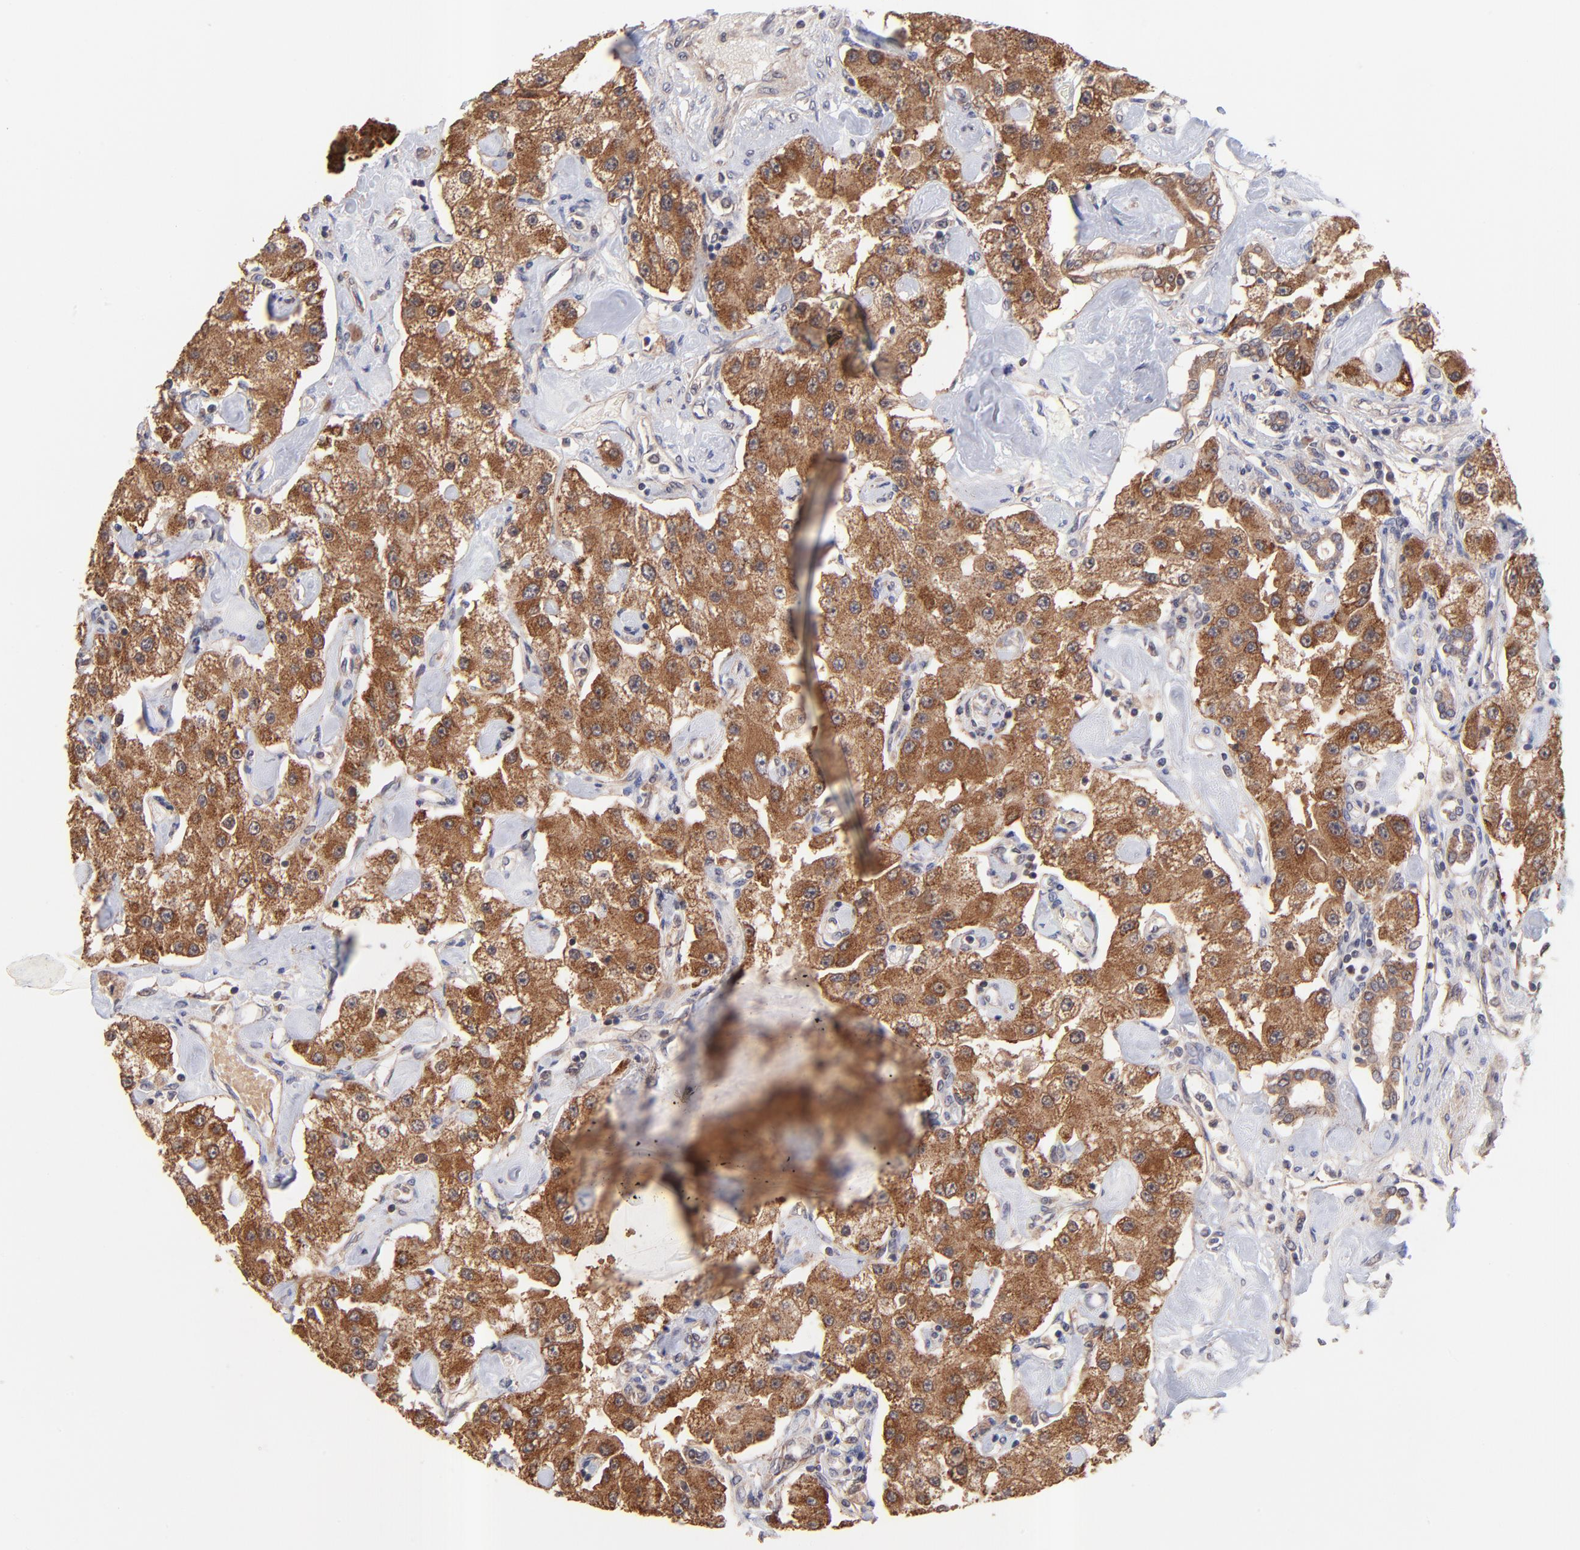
{"staining": {"intensity": "strong", "quantity": ">75%", "location": "cytoplasmic/membranous"}, "tissue": "carcinoid", "cell_type": "Tumor cells", "image_type": "cancer", "snomed": [{"axis": "morphology", "description": "Carcinoid, malignant, NOS"}, {"axis": "topography", "description": "Pancreas"}], "caption": "Immunohistochemistry (IHC) histopathology image of human carcinoid stained for a protein (brown), which shows high levels of strong cytoplasmic/membranous positivity in approximately >75% of tumor cells.", "gene": "BAIAP2L2", "patient": {"sex": "male", "age": 41}}